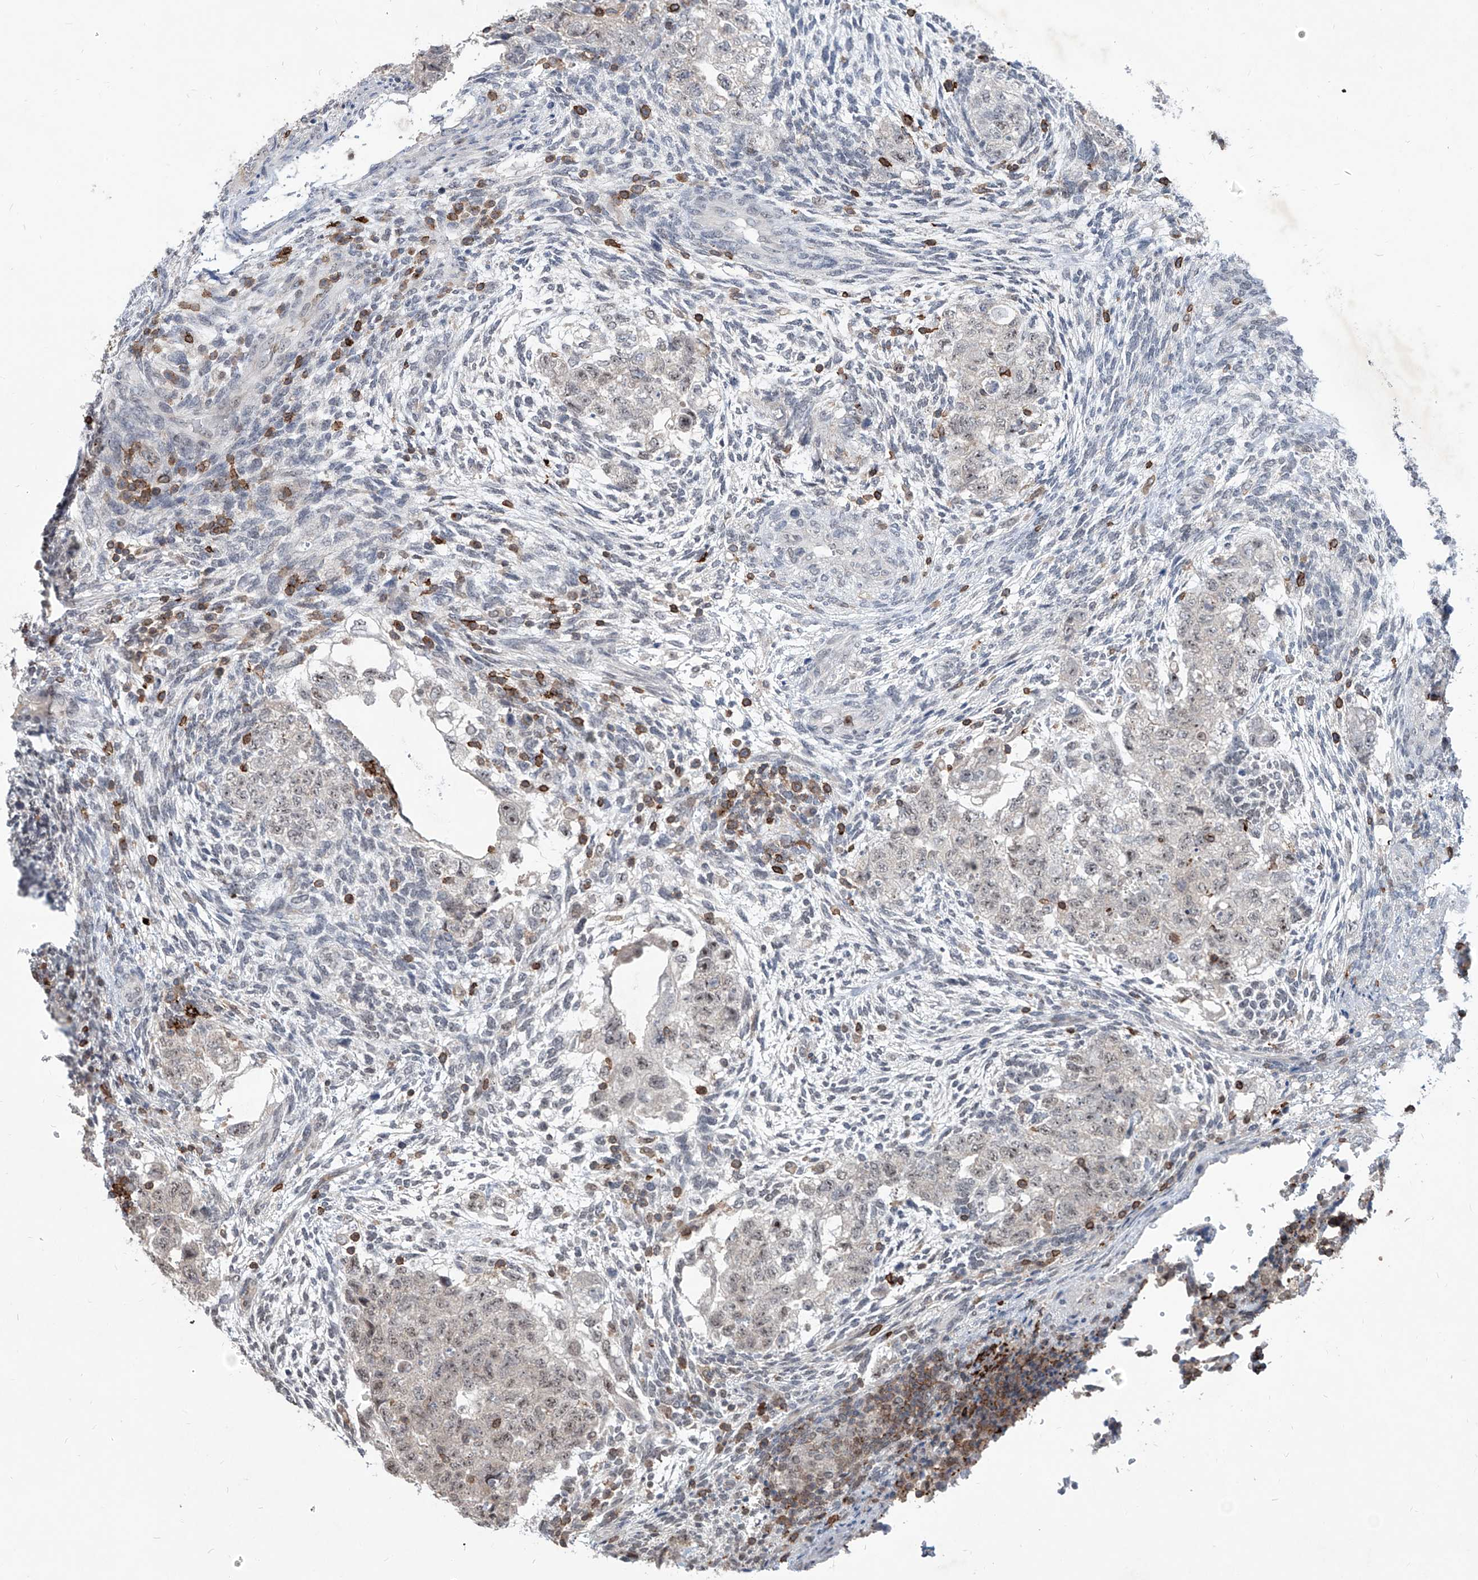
{"staining": {"intensity": "weak", "quantity": "25%-75%", "location": "nuclear"}, "tissue": "testis cancer", "cell_type": "Tumor cells", "image_type": "cancer", "snomed": [{"axis": "morphology", "description": "Normal tissue, NOS"}, {"axis": "morphology", "description": "Carcinoma, Embryonal, NOS"}, {"axis": "topography", "description": "Testis"}], "caption": "Weak nuclear positivity for a protein is seen in approximately 25%-75% of tumor cells of embryonal carcinoma (testis) using immunohistochemistry.", "gene": "ZBTB48", "patient": {"sex": "male", "age": 36}}